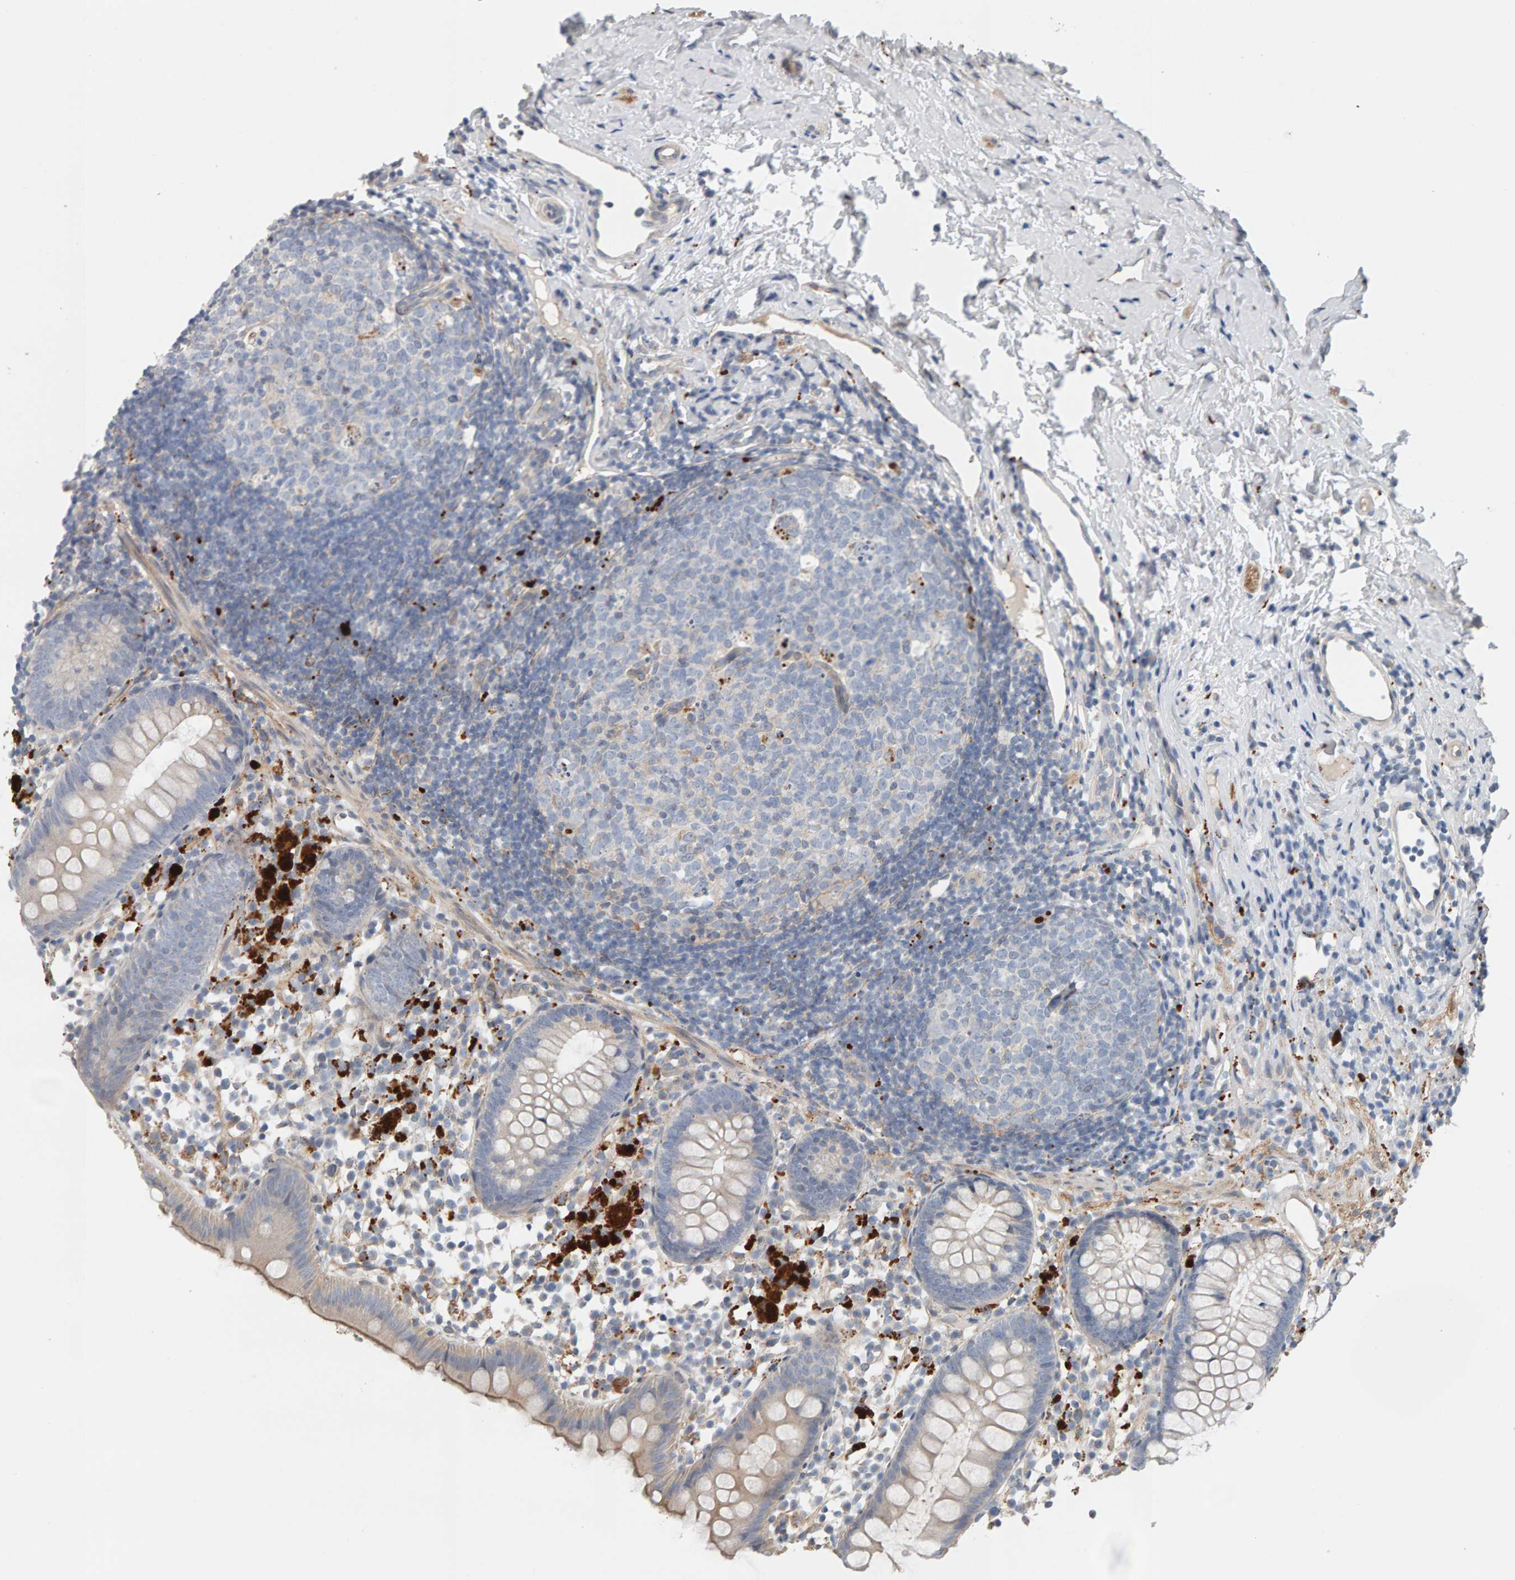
{"staining": {"intensity": "weak", "quantity": "25%-75%", "location": "cytoplasmic/membranous"}, "tissue": "appendix", "cell_type": "Glandular cells", "image_type": "normal", "snomed": [{"axis": "morphology", "description": "Normal tissue, NOS"}, {"axis": "topography", "description": "Appendix"}], "caption": "The photomicrograph reveals staining of normal appendix, revealing weak cytoplasmic/membranous protein staining (brown color) within glandular cells.", "gene": "IPPK", "patient": {"sex": "female", "age": 20}}